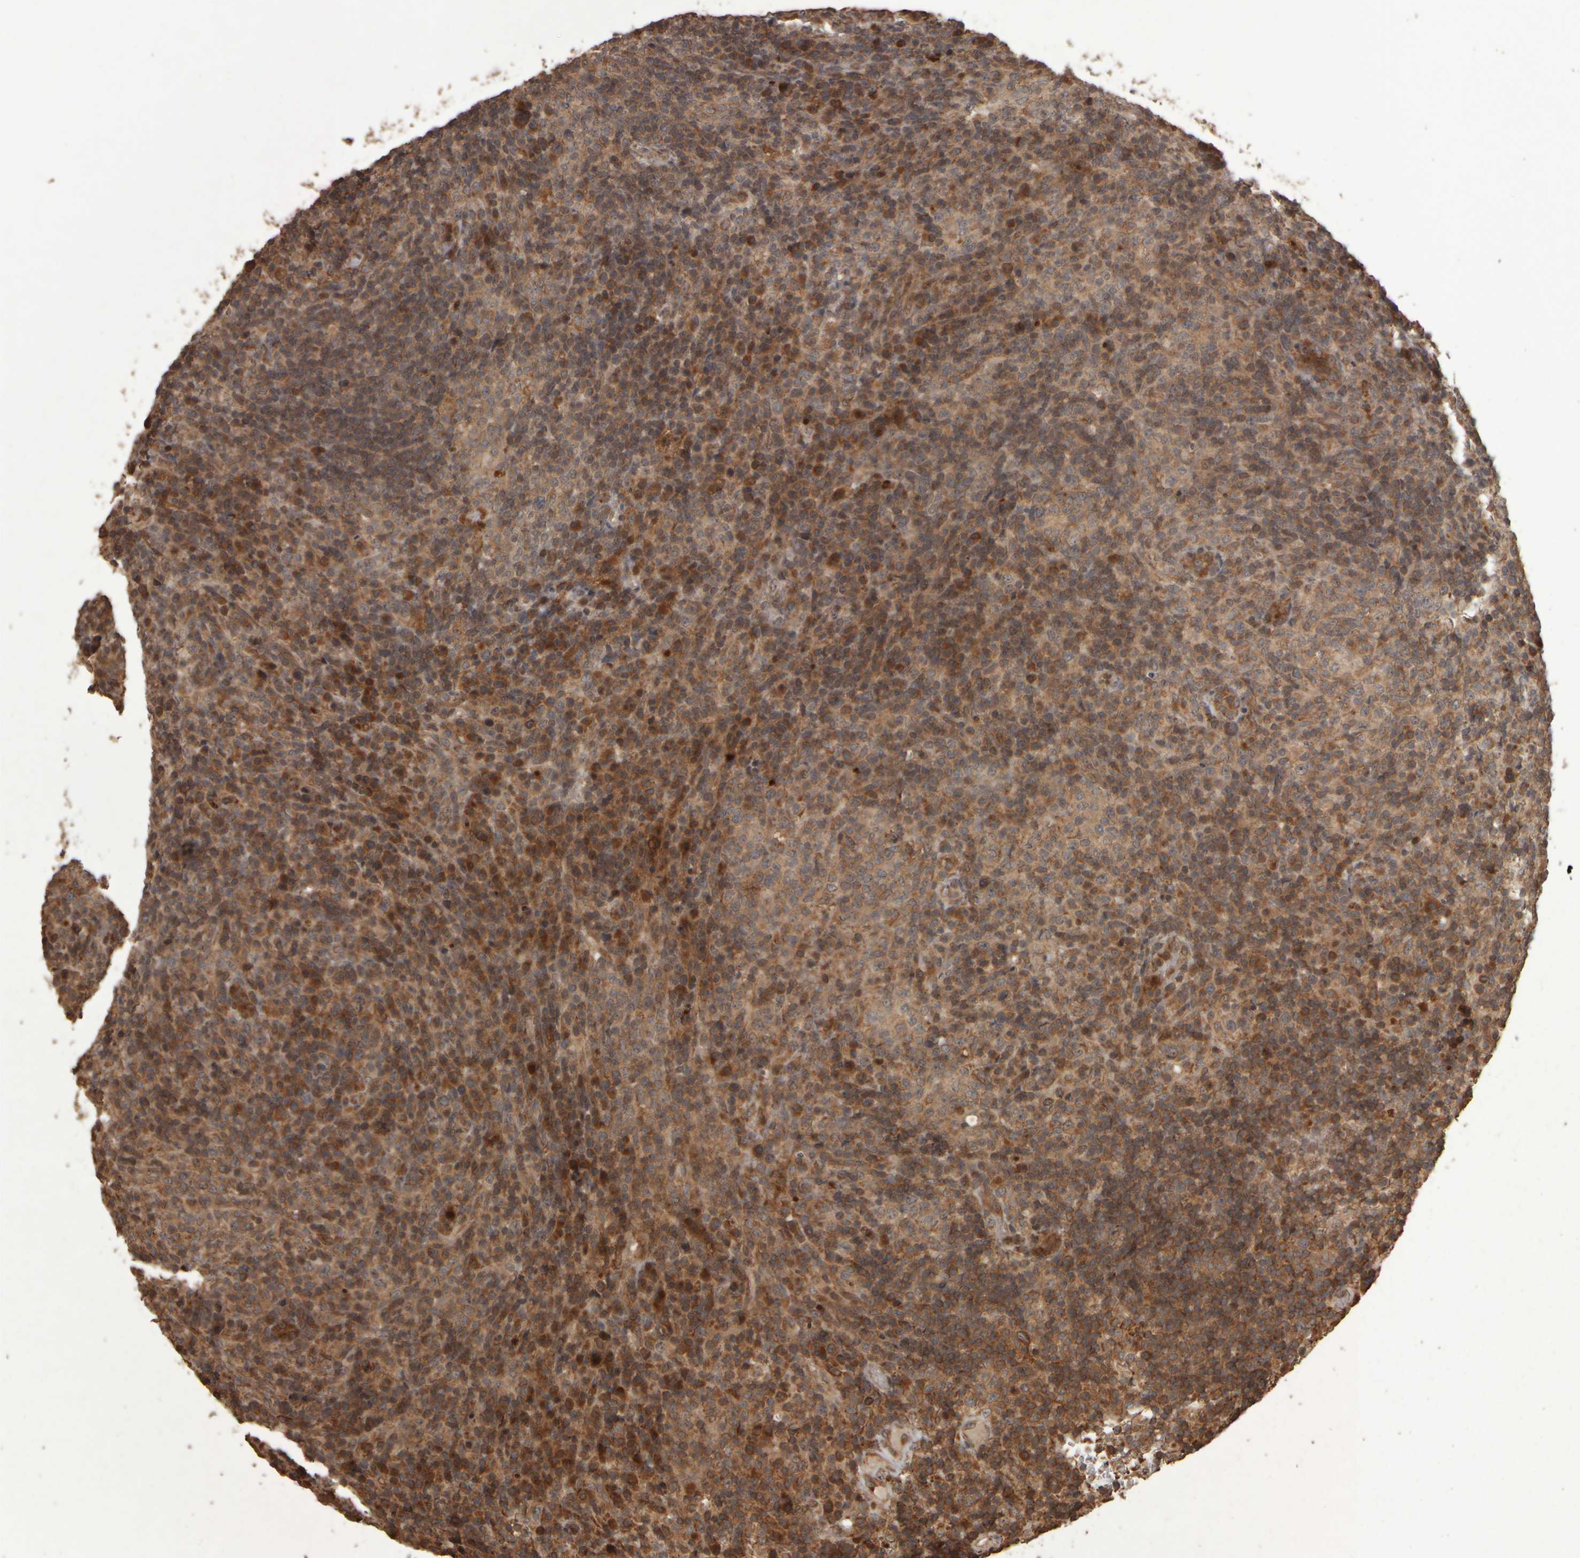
{"staining": {"intensity": "moderate", "quantity": ">75%", "location": "cytoplasmic/membranous"}, "tissue": "lymphoma", "cell_type": "Tumor cells", "image_type": "cancer", "snomed": [{"axis": "morphology", "description": "Malignant lymphoma, non-Hodgkin's type, High grade"}, {"axis": "topography", "description": "Lymph node"}], "caption": "Immunohistochemical staining of high-grade malignant lymphoma, non-Hodgkin's type demonstrates moderate cytoplasmic/membranous protein positivity in about >75% of tumor cells.", "gene": "AGBL3", "patient": {"sex": "female", "age": 76}}